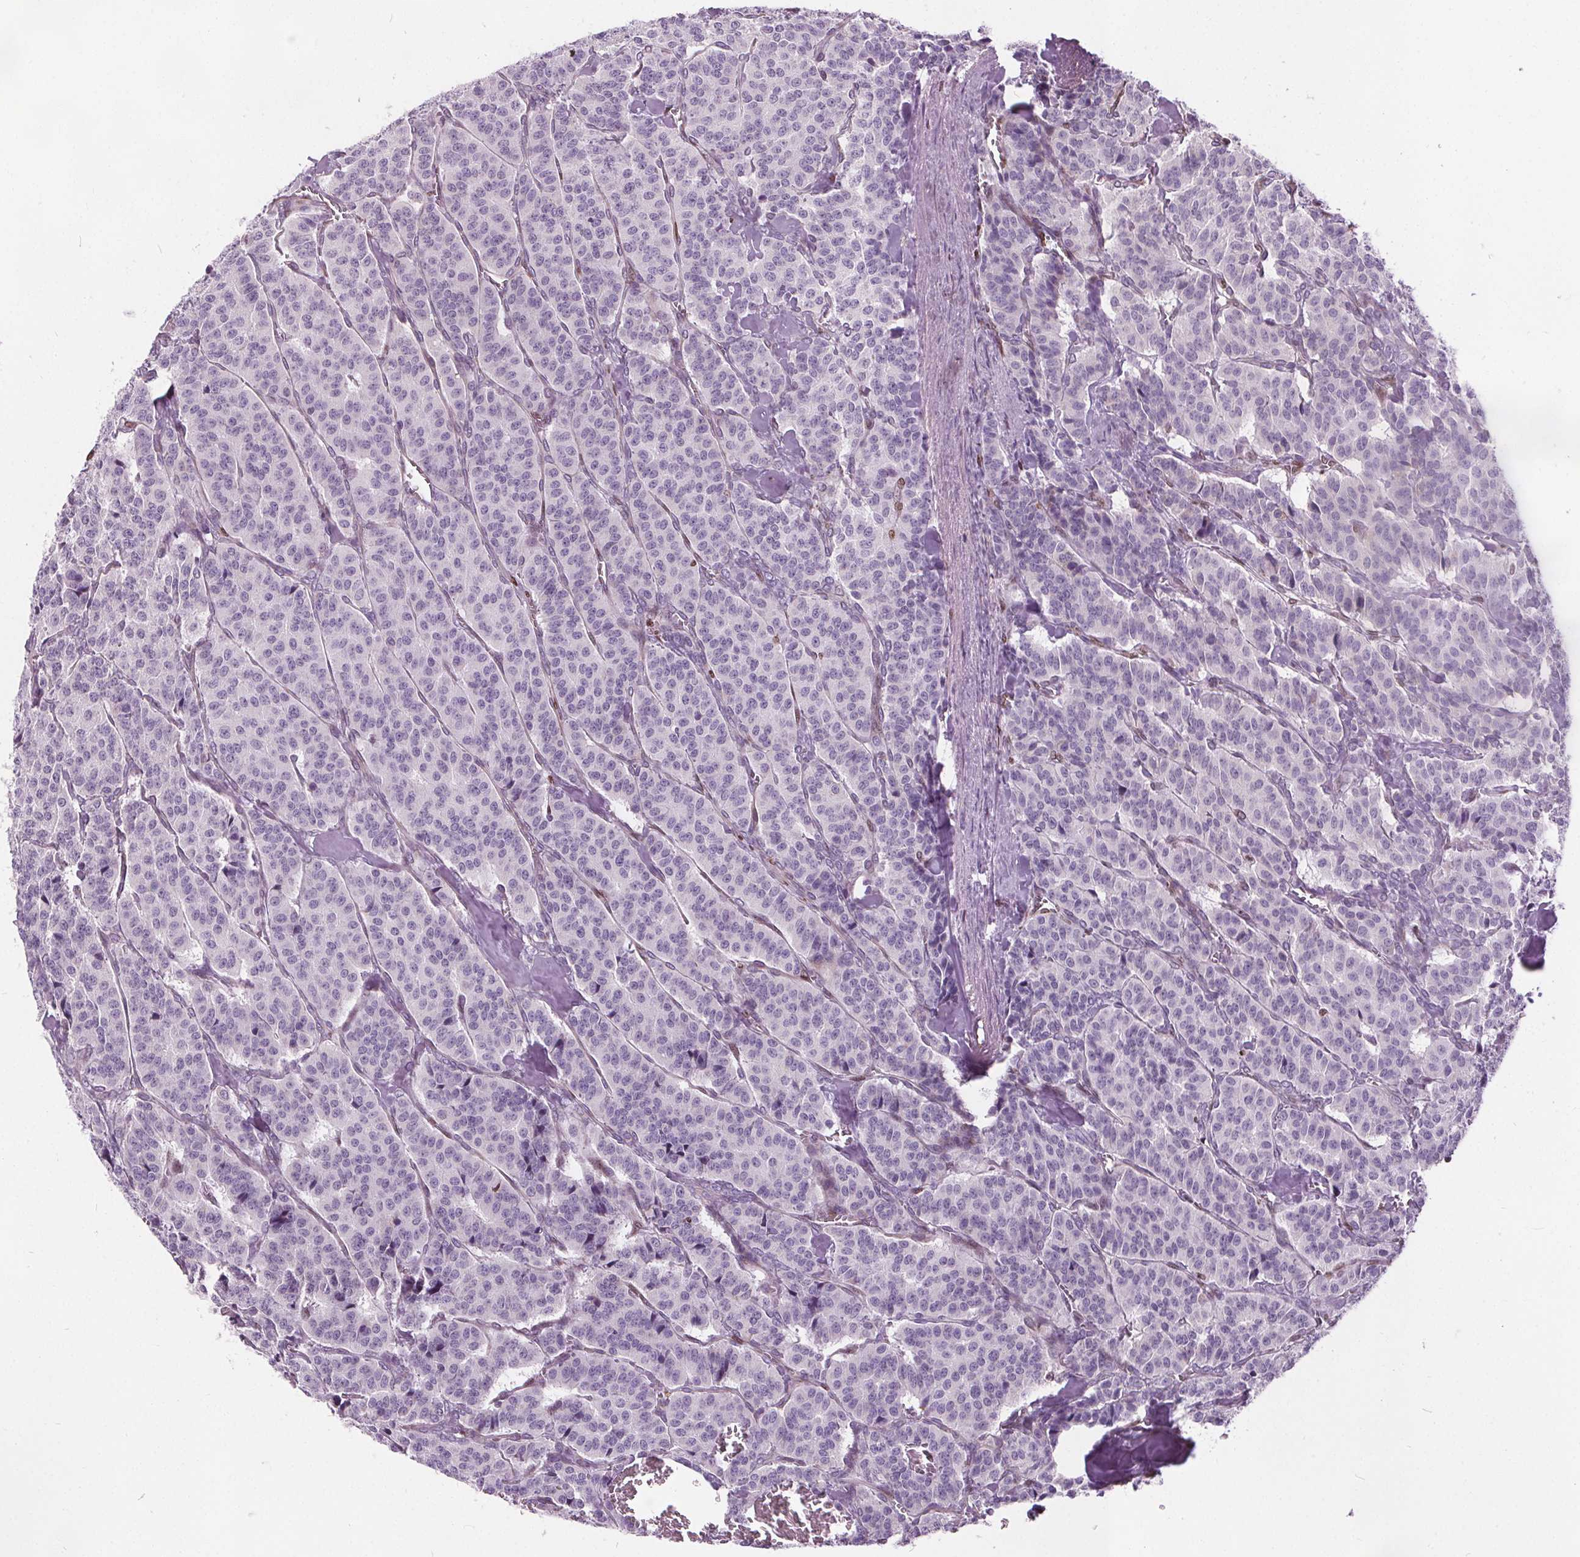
{"staining": {"intensity": "negative", "quantity": "none", "location": "none"}, "tissue": "carcinoid", "cell_type": "Tumor cells", "image_type": "cancer", "snomed": [{"axis": "morphology", "description": "Normal tissue, NOS"}, {"axis": "morphology", "description": "Carcinoid, malignant, NOS"}, {"axis": "topography", "description": "Lung"}], "caption": "High magnification brightfield microscopy of malignant carcinoid stained with DAB (3,3'-diaminobenzidine) (brown) and counterstained with hematoxylin (blue): tumor cells show no significant expression.", "gene": "ISLR2", "patient": {"sex": "female", "age": 46}}